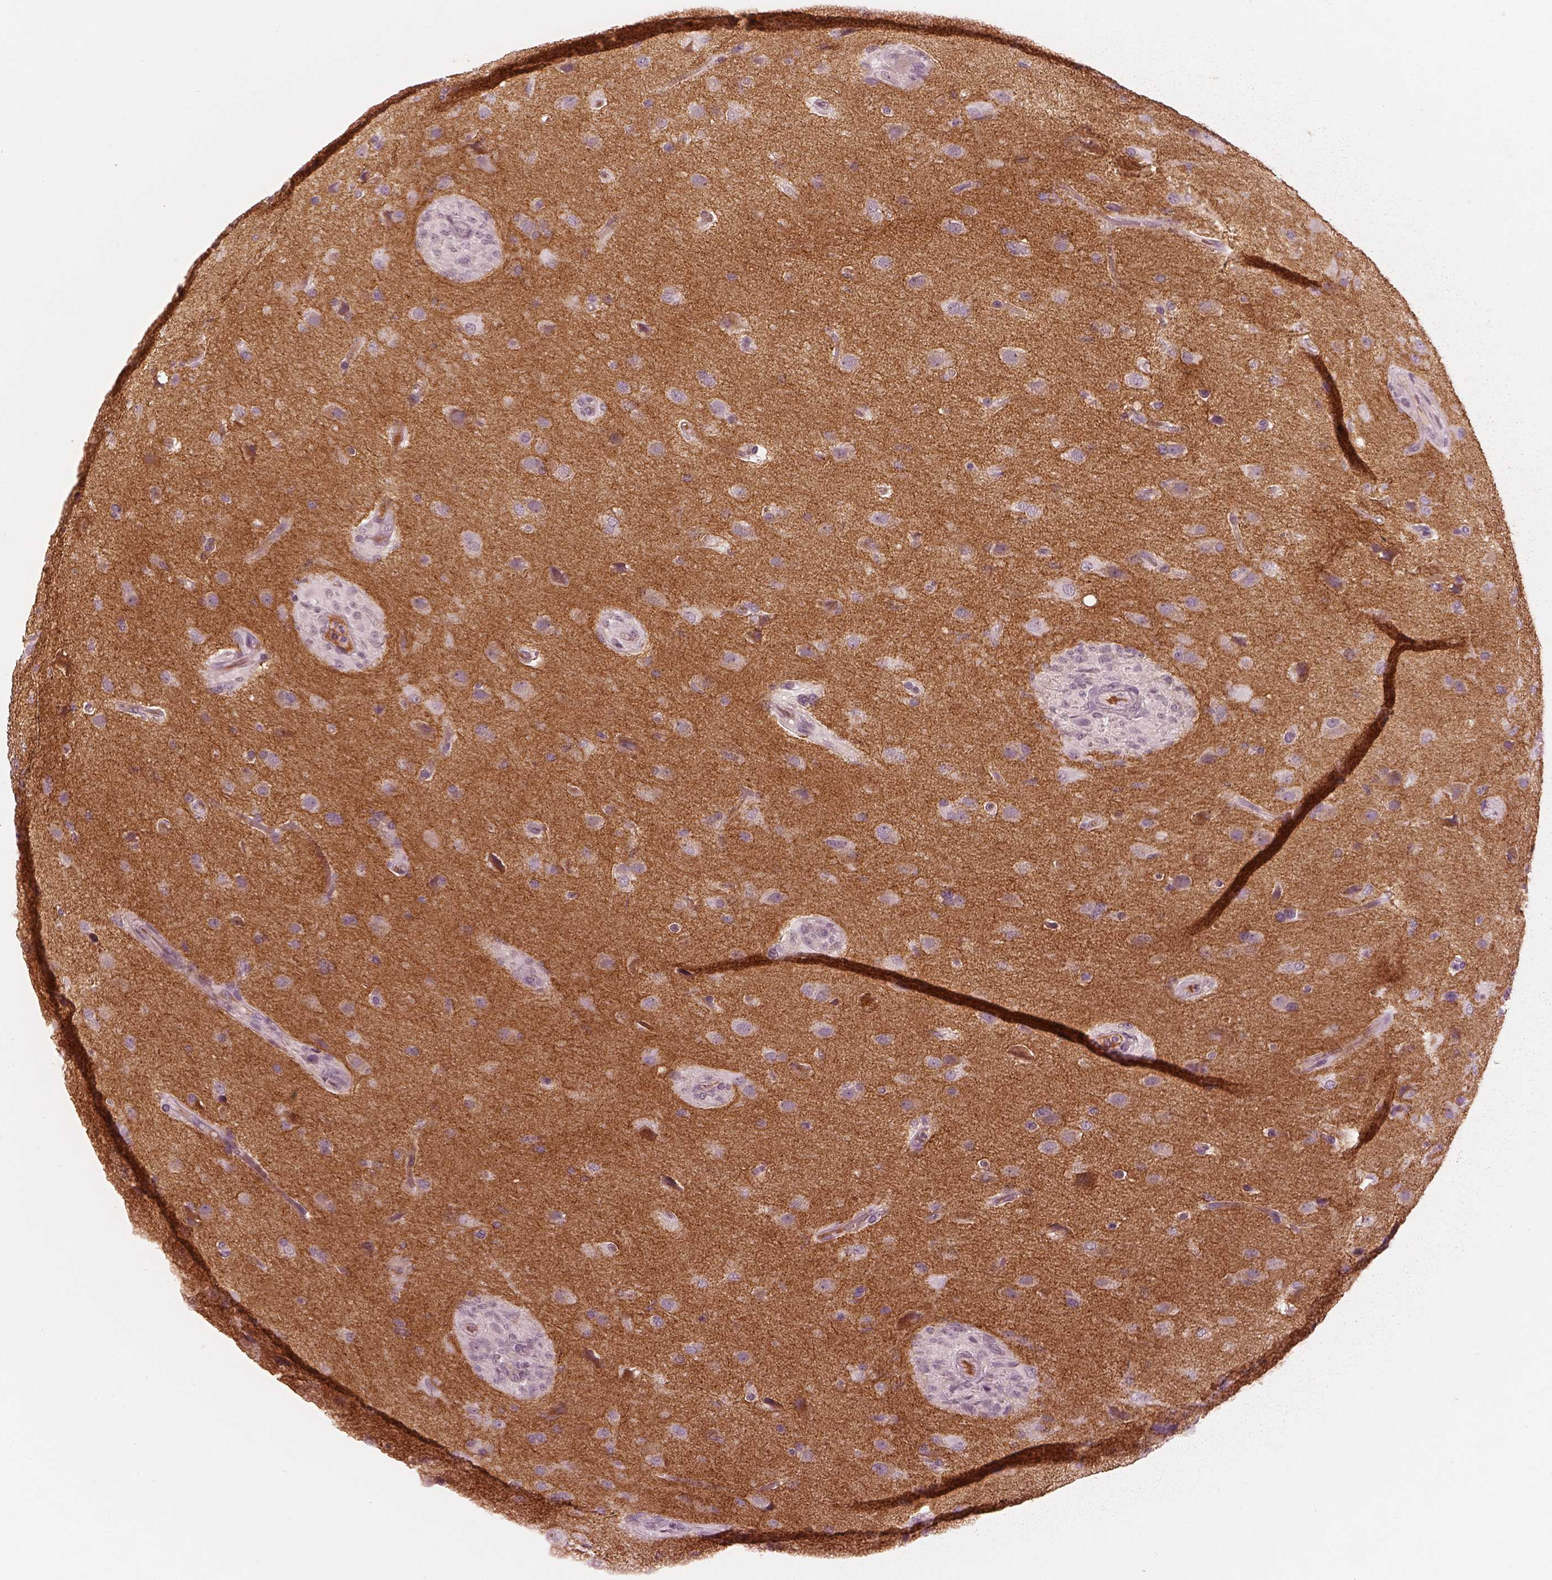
{"staining": {"intensity": "weak", "quantity": "<25%", "location": "cytoplasmic/membranous"}, "tissue": "glioma", "cell_type": "Tumor cells", "image_type": "cancer", "snomed": [{"axis": "morphology", "description": "Glioma, malignant, High grade"}, {"axis": "topography", "description": "Brain"}], "caption": "DAB (3,3'-diaminobenzidine) immunohistochemical staining of glioma shows no significant staining in tumor cells.", "gene": "KCNA2", "patient": {"sex": "male", "age": 68}}